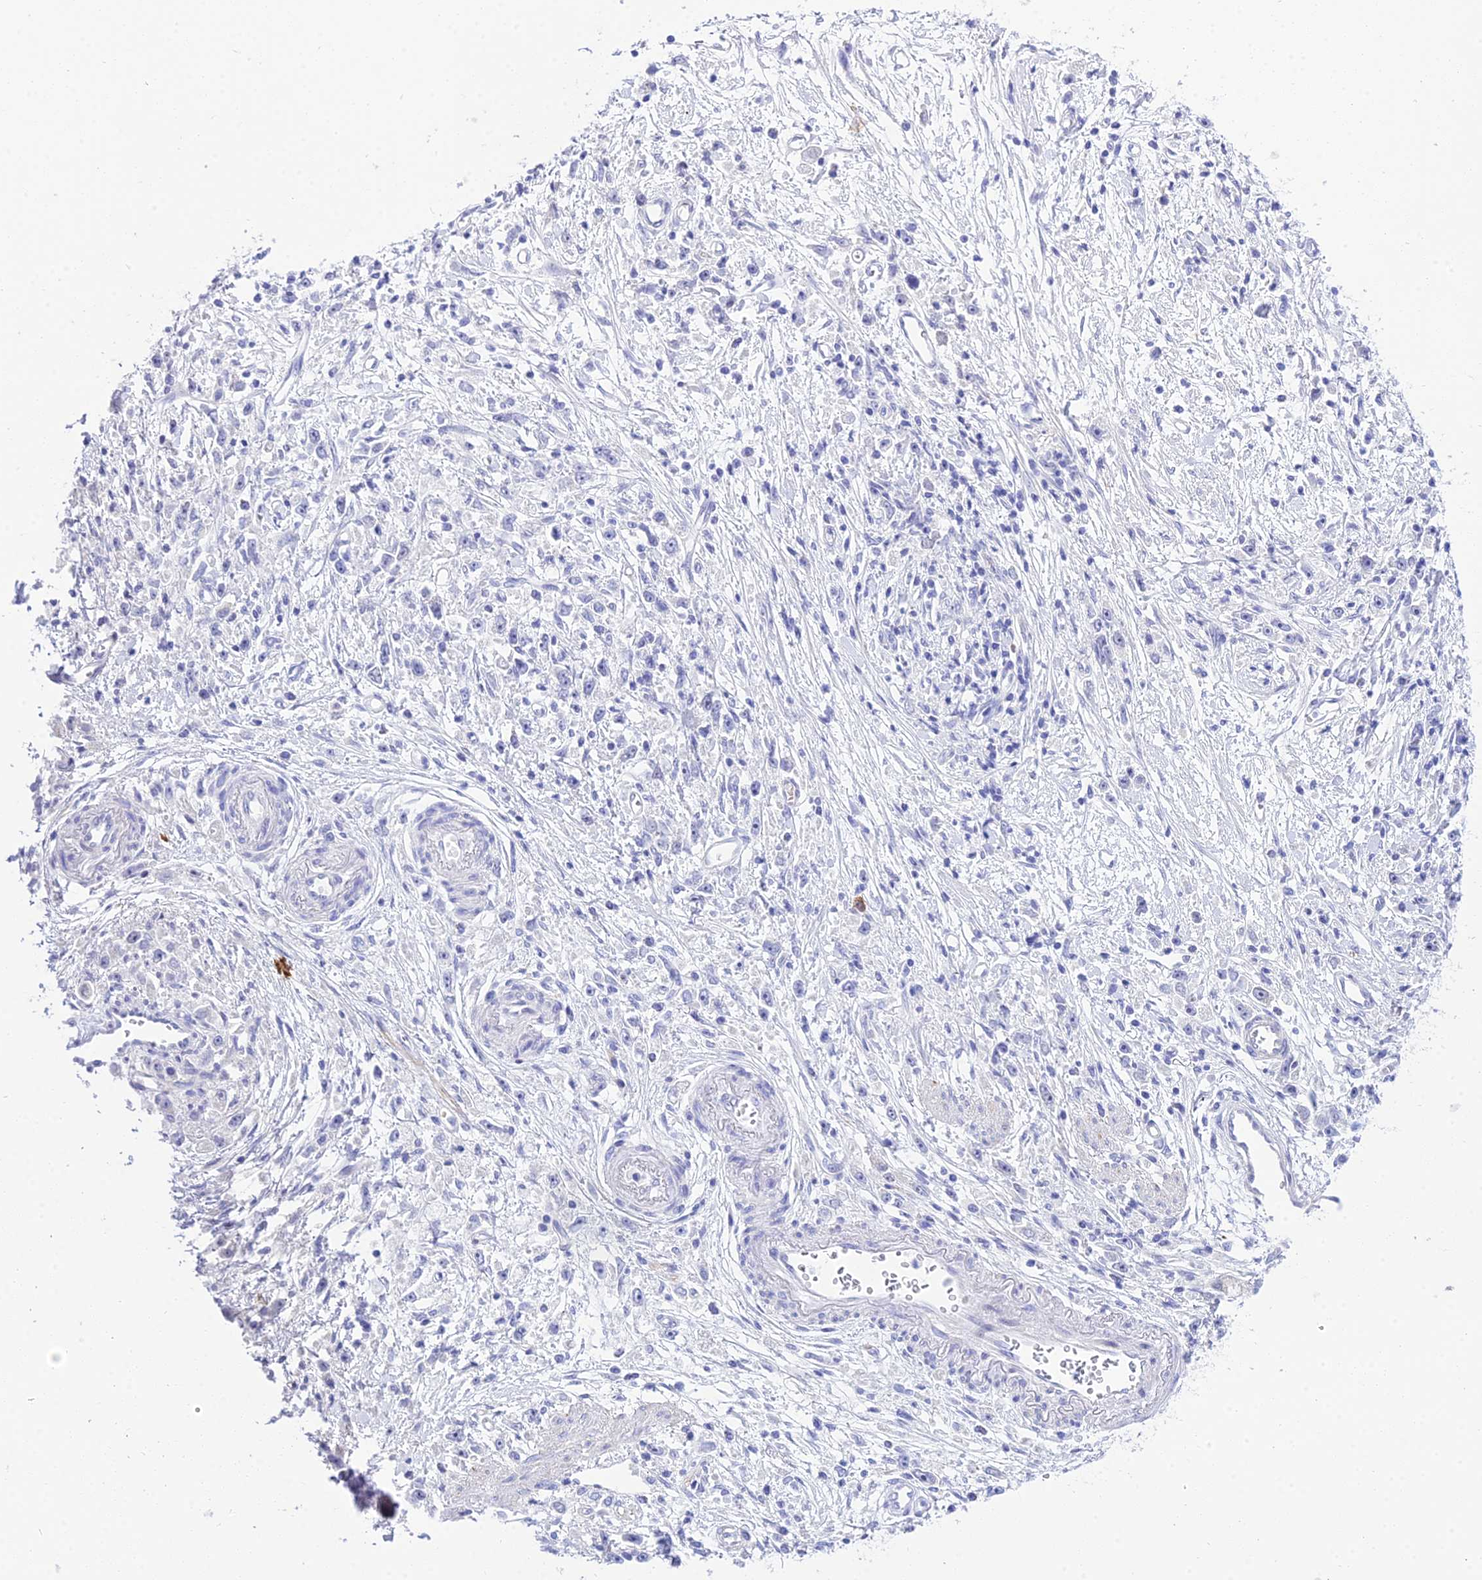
{"staining": {"intensity": "negative", "quantity": "none", "location": "none"}, "tissue": "stomach cancer", "cell_type": "Tumor cells", "image_type": "cancer", "snomed": [{"axis": "morphology", "description": "Adenocarcinoma, NOS"}, {"axis": "topography", "description": "Stomach"}], "caption": "An immunohistochemistry (IHC) photomicrograph of stomach adenocarcinoma is shown. There is no staining in tumor cells of stomach adenocarcinoma.", "gene": "DEFB107A", "patient": {"sex": "female", "age": 59}}